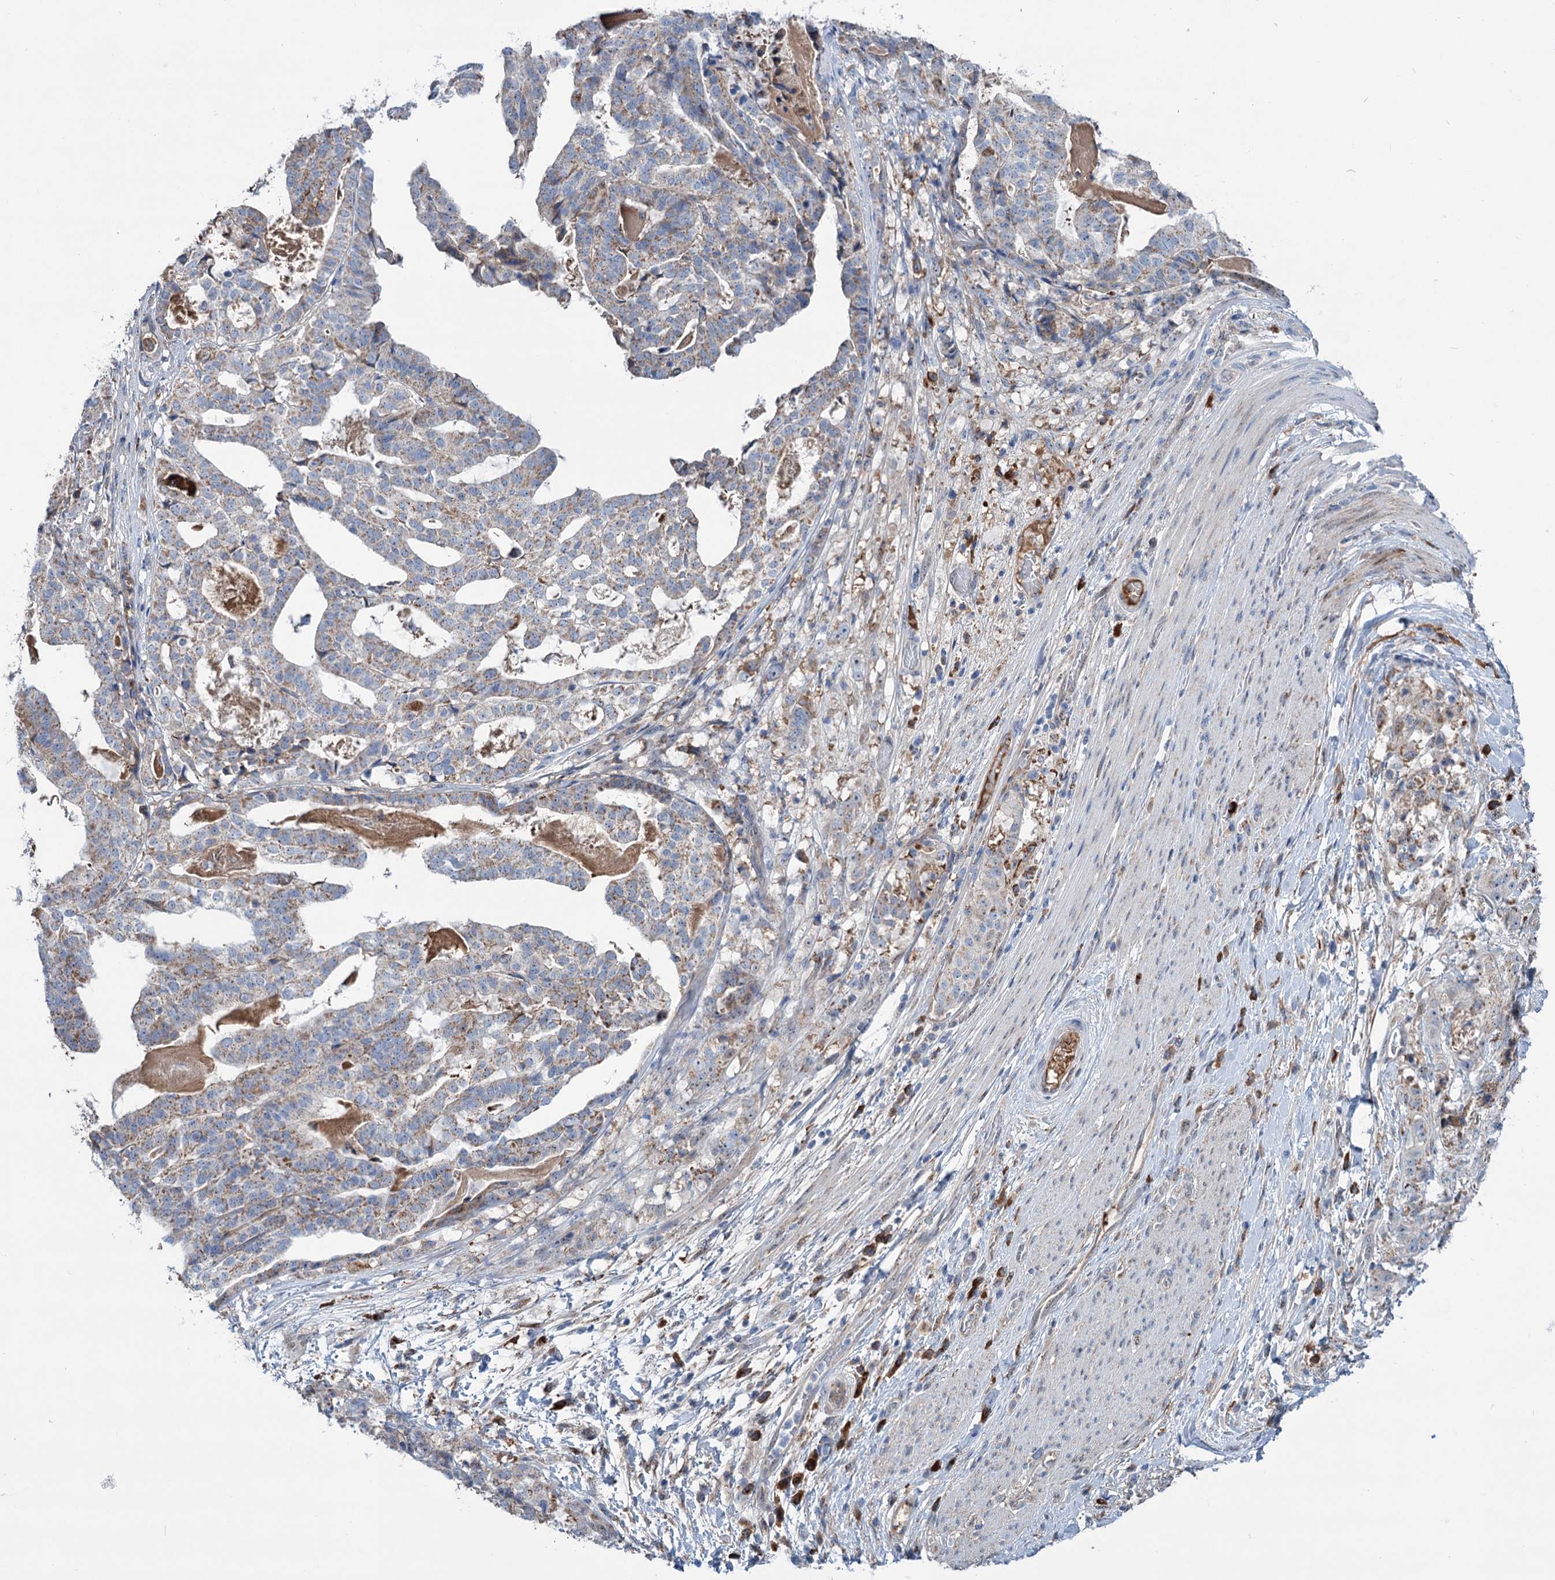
{"staining": {"intensity": "weak", "quantity": "25%-75%", "location": "cytoplasmic/membranous"}, "tissue": "stomach cancer", "cell_type": "Tumor cells", "image_type": "cancer", "snomed": [{"axis": "morphology", "description": "Adenocarcinoma, NOS"}, {"axis": "topography", "description": "Stomach"}], "caption": "Human stomach cancer stained with a protein marker shows weak staining in tumor cells.", "gene": "LPIN1", "patient": {"sex": "male", "age": 48}}